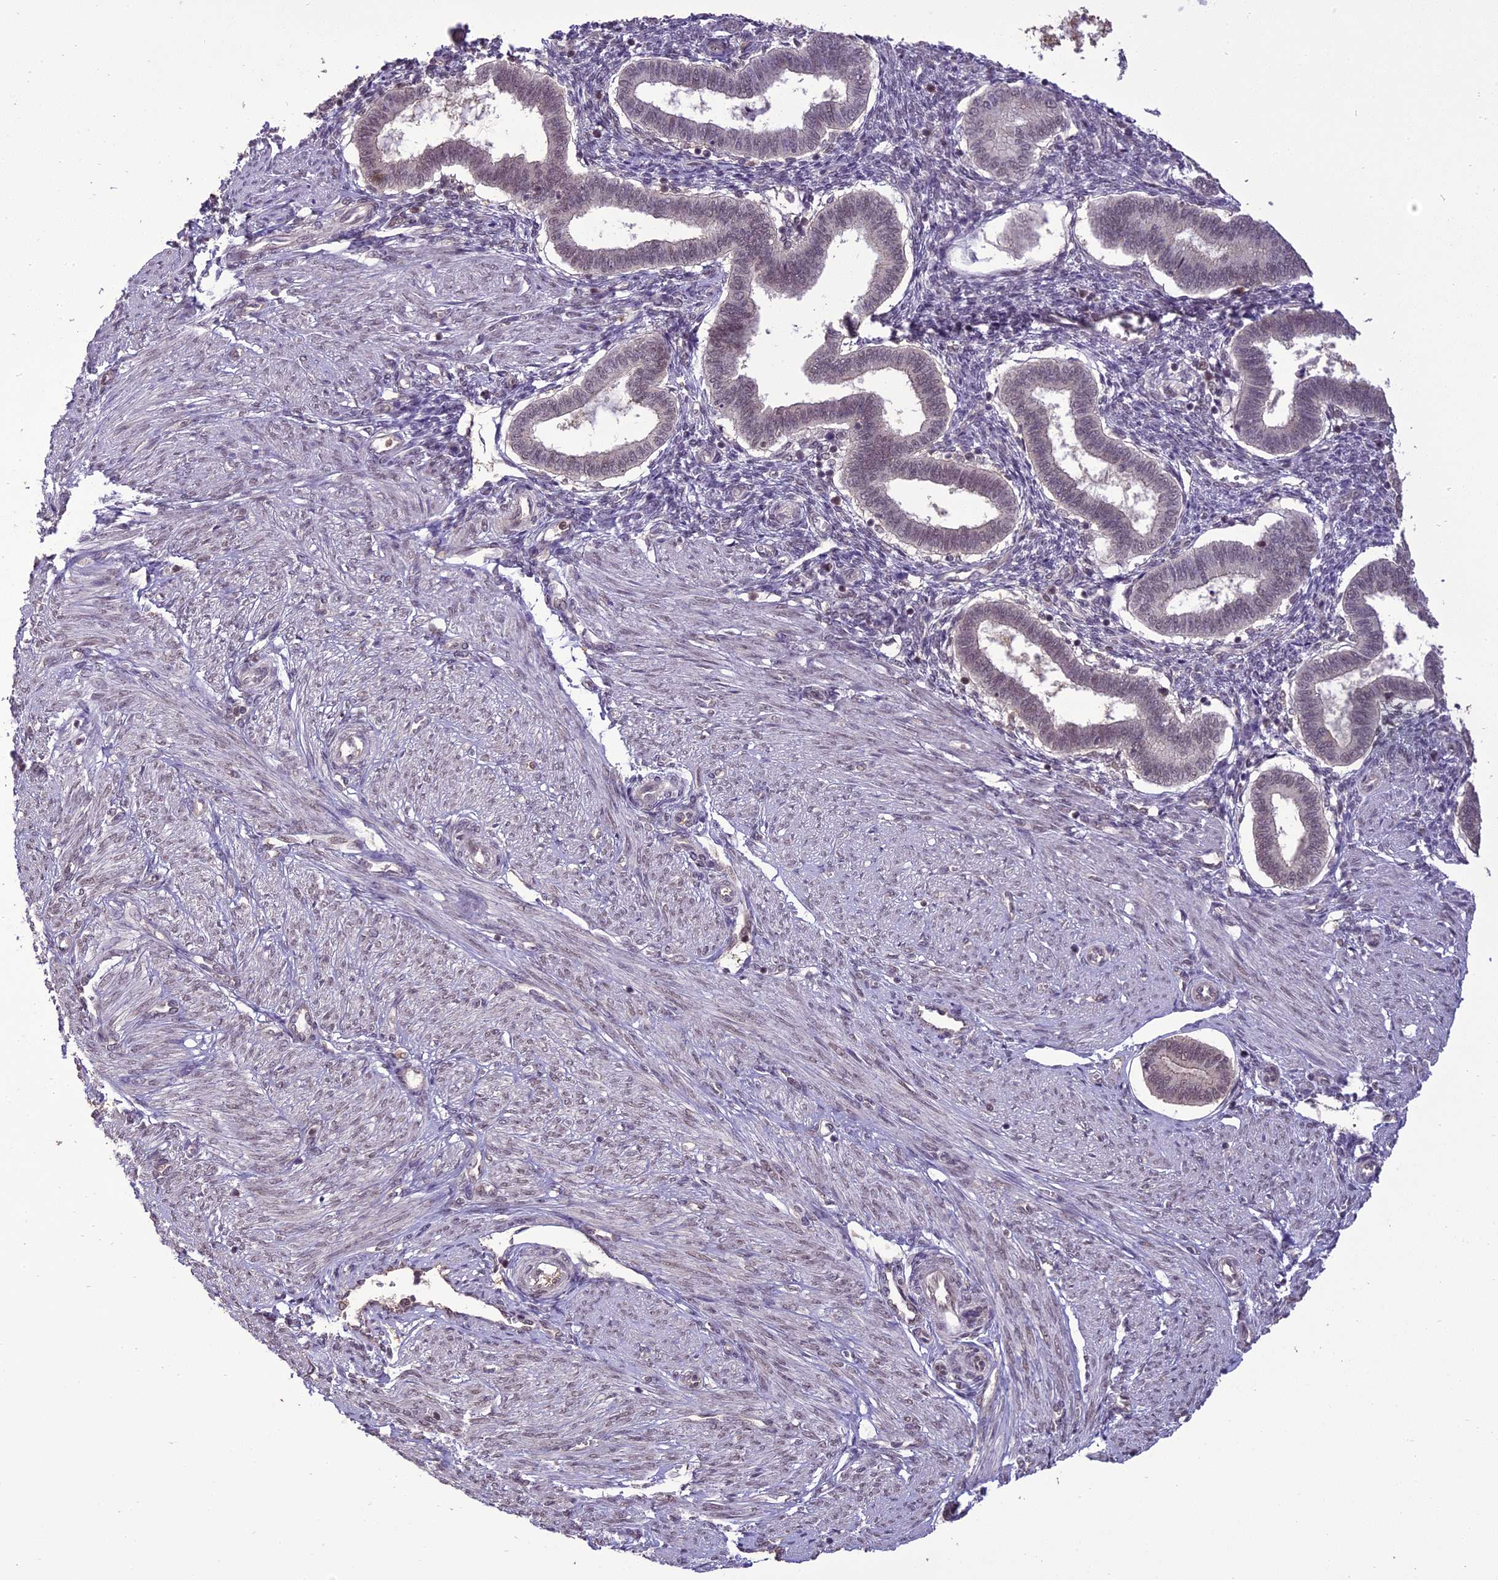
{"staining": {"intensity": "weak", "quantity": "<25%", "location": "nuclear"}, "tissue": "endometrium", "cell_type": "Cells in endometrial stroma", "image_type": "normal", "snomed": [{"axis": "morphology", "description": "Normal tissue, NOS"}, {"axis": "topography", "description": "Endometrium"}], "caption": "Immunohistochemistry of unremarkable human endometrium reveals no positivity in cells in endometrial stroma.", "gene": "TIGD7", "patient": {"sex": "female", "age": 24}}